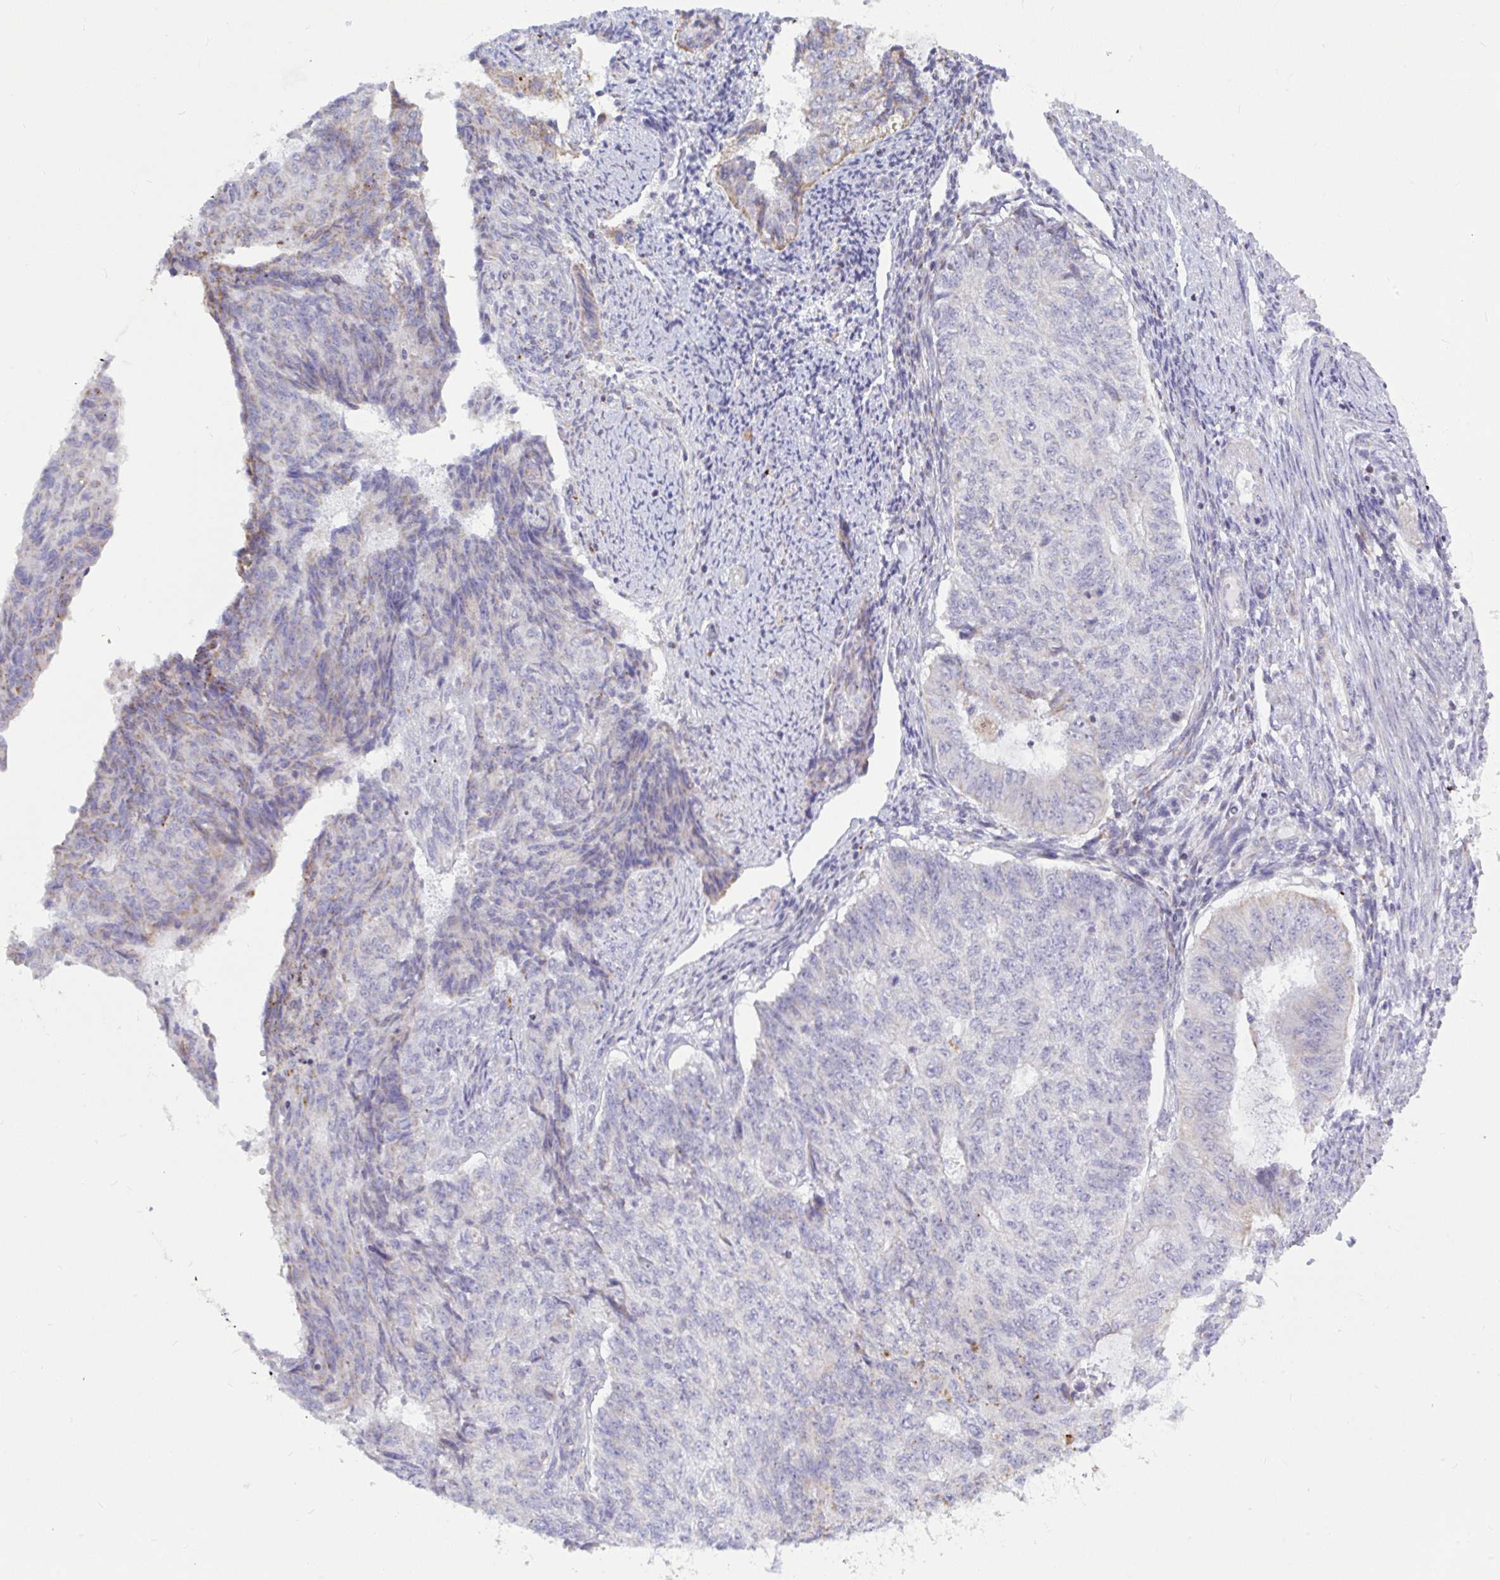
{"staining": {"intensity": "weak", "quantity": "<25%", "location": "cytoplasmic/membranous"}, "tissue": "endometrial cancer", "cell_type": "Tumor cells", "image_type": "cancer", "snomed": [{"axis": "morphology", "description": "Adenocarcinoma, NOS"}, {"axis": "topography", "description": "Endometrium"}], "caption": "This is an immunohistochemistry image of adenocarcinoma (endometrial). There is no staining in tumor cells.", "gene": "ATG9A", "patient": {"sex": "female", "age": 32}}